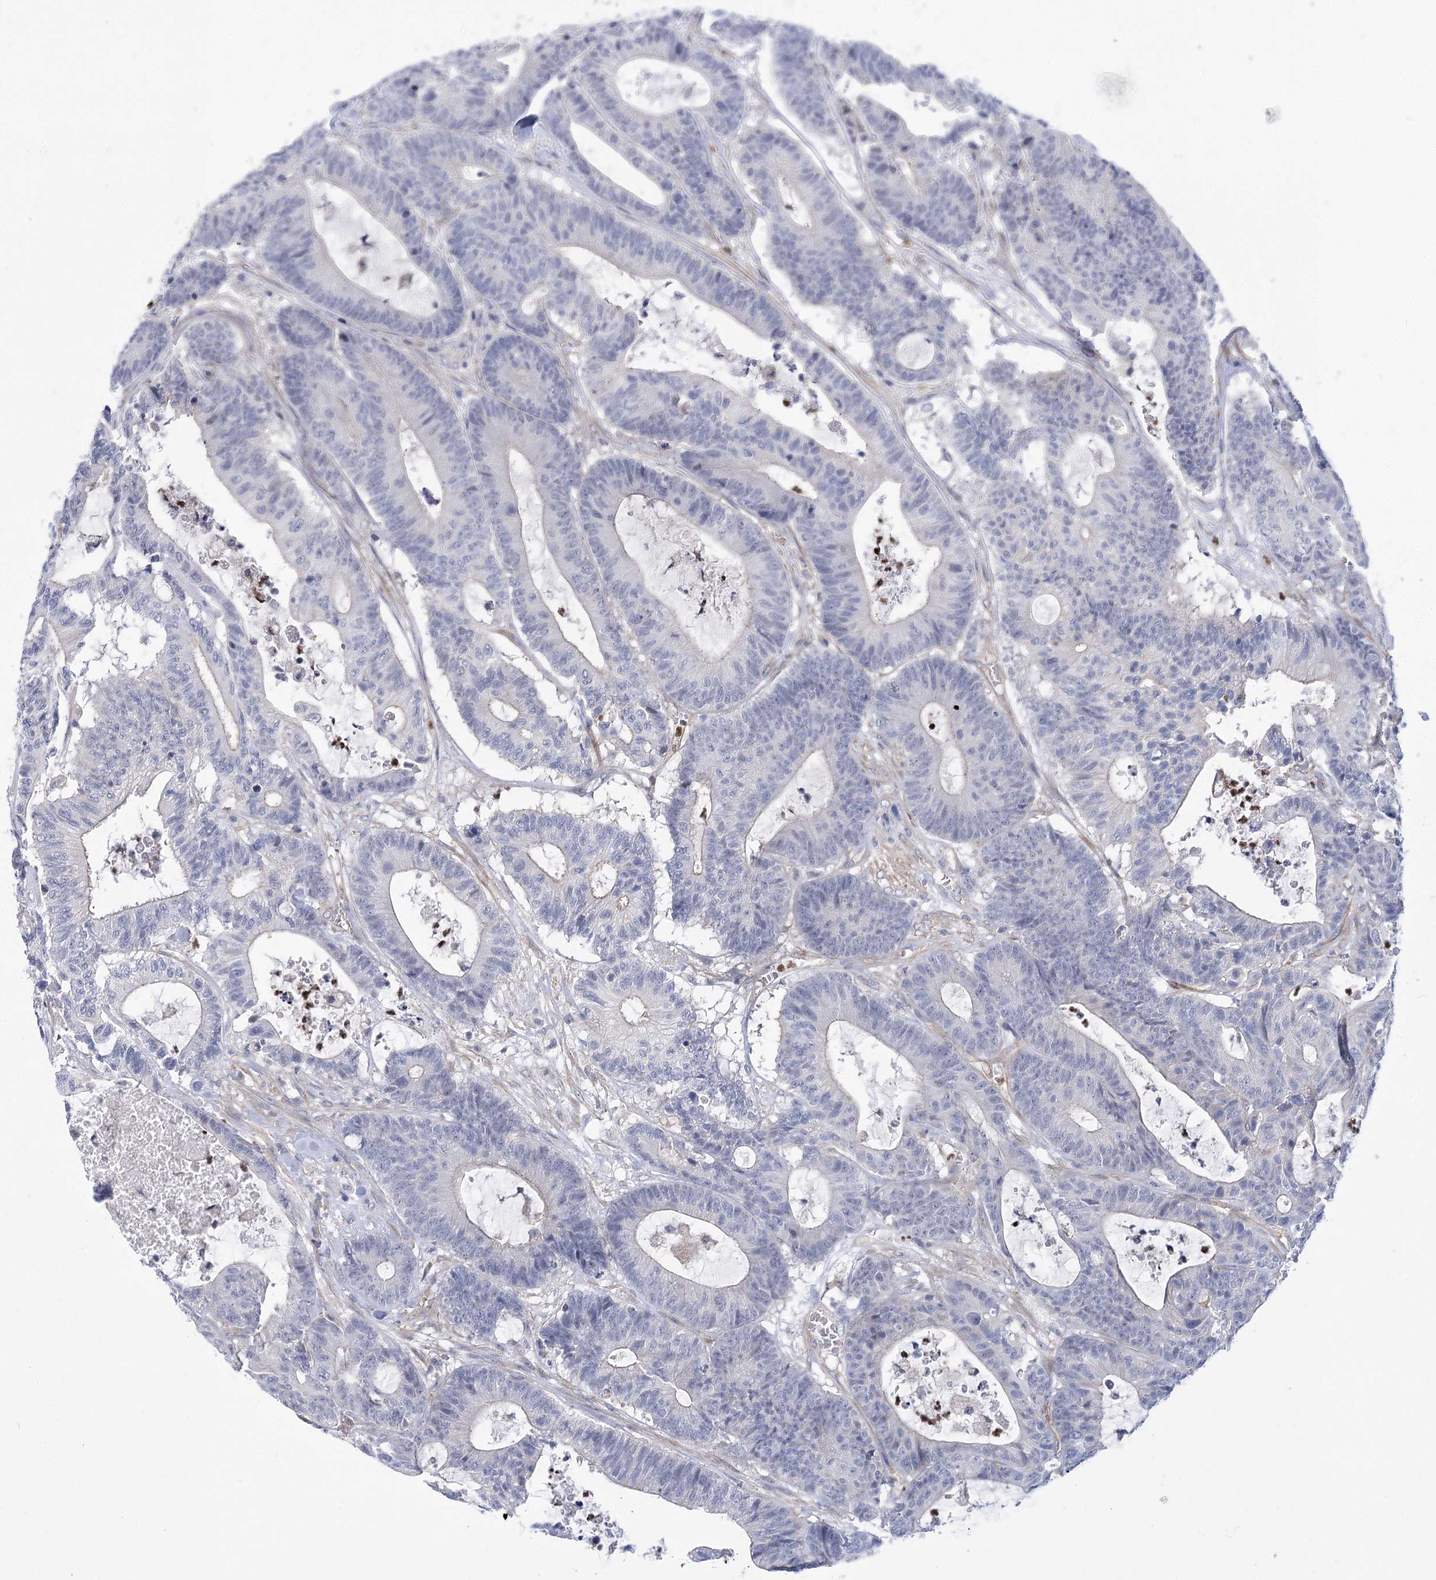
{"staining": {"intensity": "negative", "quantity": "none", "location": "none"}, "tissue": "colorectal cancer", "cell_type": "Tumor cells", "image_type": "cancer", "snomed": [{"axis": "morphology", "description": "Adenocarcinoma, NOS"}, {"axis": "topography", "description": "Colon"}], "caption": "An immunohistochemistry micrograph of adenocarcinoma (colorectal) is shown. There is no staining in tumor cells of adenocarcinoma (colorectal). (Brightfield microscopy of DAB (3,3'-diaminobenzidine) immunohistochemistry at high magnification).", "gene": "THAP6", "patient": {"sex": "female", "age": 84}}